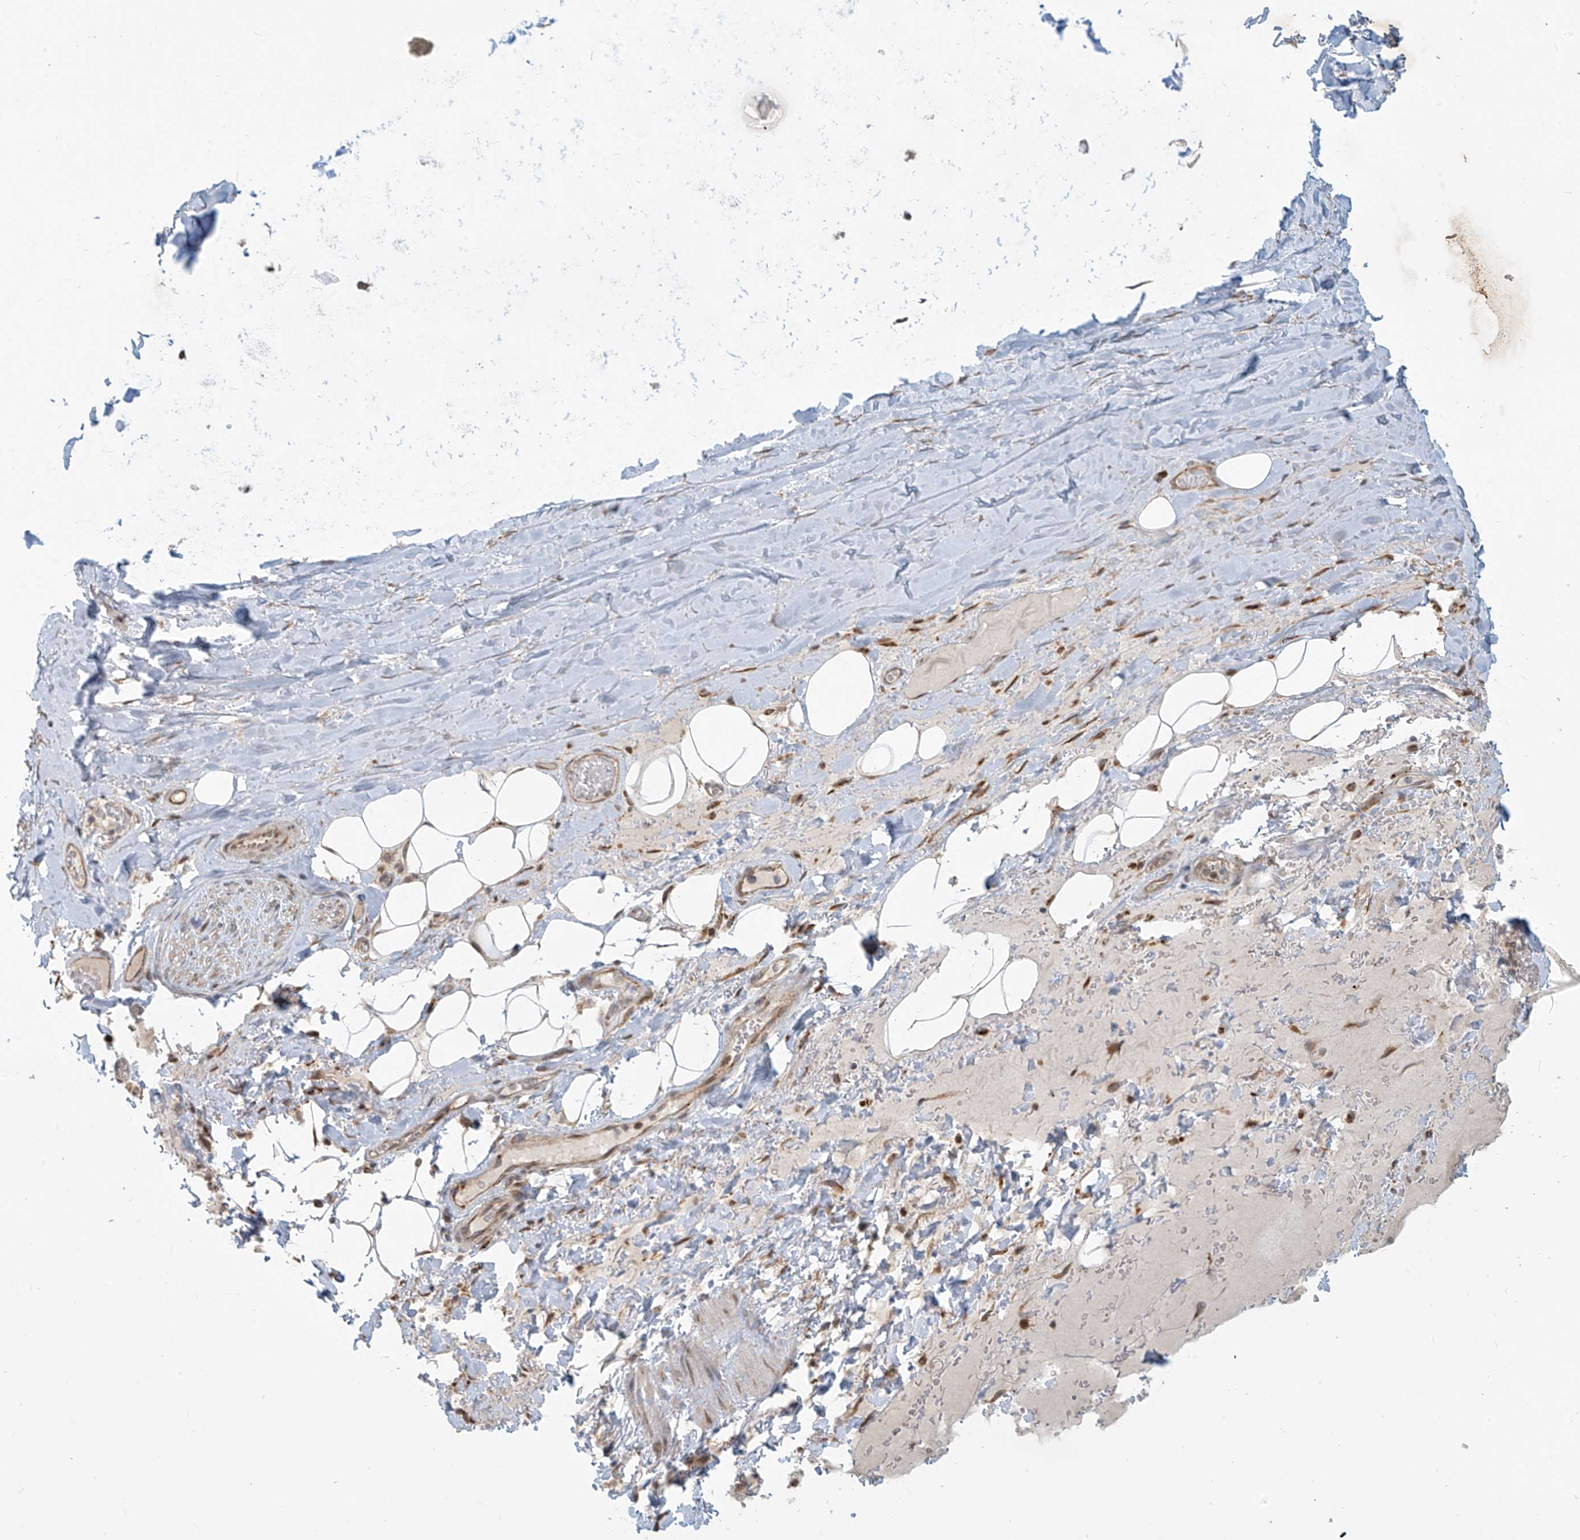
{"staining": {"intensity": "moderate", "quantity": "<25%", "location": "cytoplasmic/membranous"}, "tissue": "adipose tissue", "cell_type": "Adipocytes", "image_type": "normal", "snomed": [{"axis": "morphology", "description": "Normal tissue, NOS"}, {"axis": "topography", "description": "Cartilage tissue"}], "caption": "Adipose tissue stained with DAB (3,3'-diaminobenzidine) immunohistochemistry (IHC) demonstrates low levels of moderate cytoplasmic/membranous positivity in approximately <25% of adipocytes. (Brightfield microscopy of DAB IHC at high magnification).", "gene": "PLEKHM3", "patient": {"sex": "female", "age": 63}}